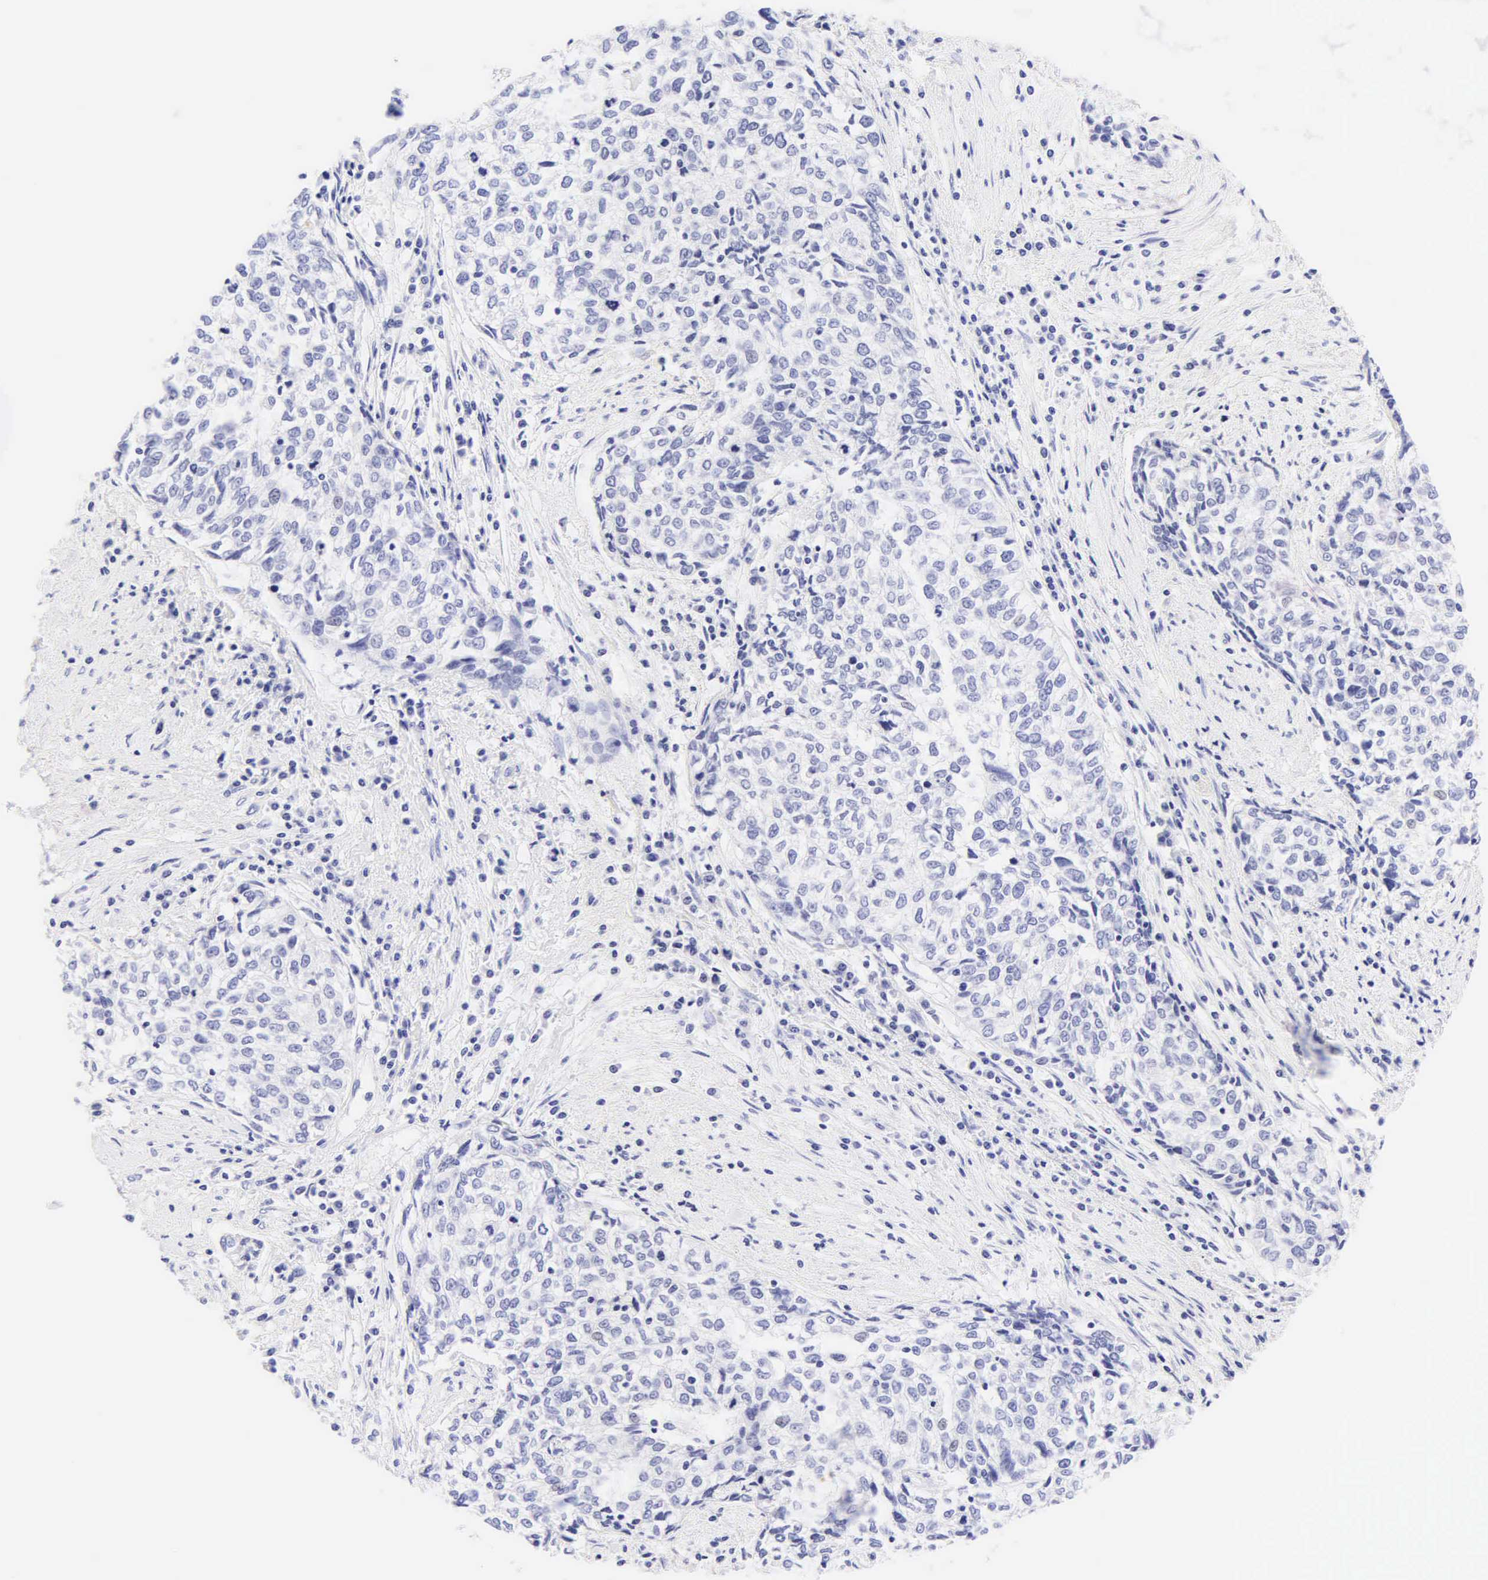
{"staining": {"intensity": "negative", "quantity": "none", "location": "none"}, "tissue": "cervical cancer", "cell_type": "Tumor cells", "image_type": "cancer", "snomed": [{"axis": "morphology", "description": "Squamous cell carcinoma, NOS"}, {"axis": "topography", "description": "Cervix"}], "caption": "Immunohistochemistry (IHC) of human cervical cancer (squamous cell carcinoma) exhibits no positivity in tumor cells.", "gene": "KRT20", "patient": {"sex": "female", "age": 57}}